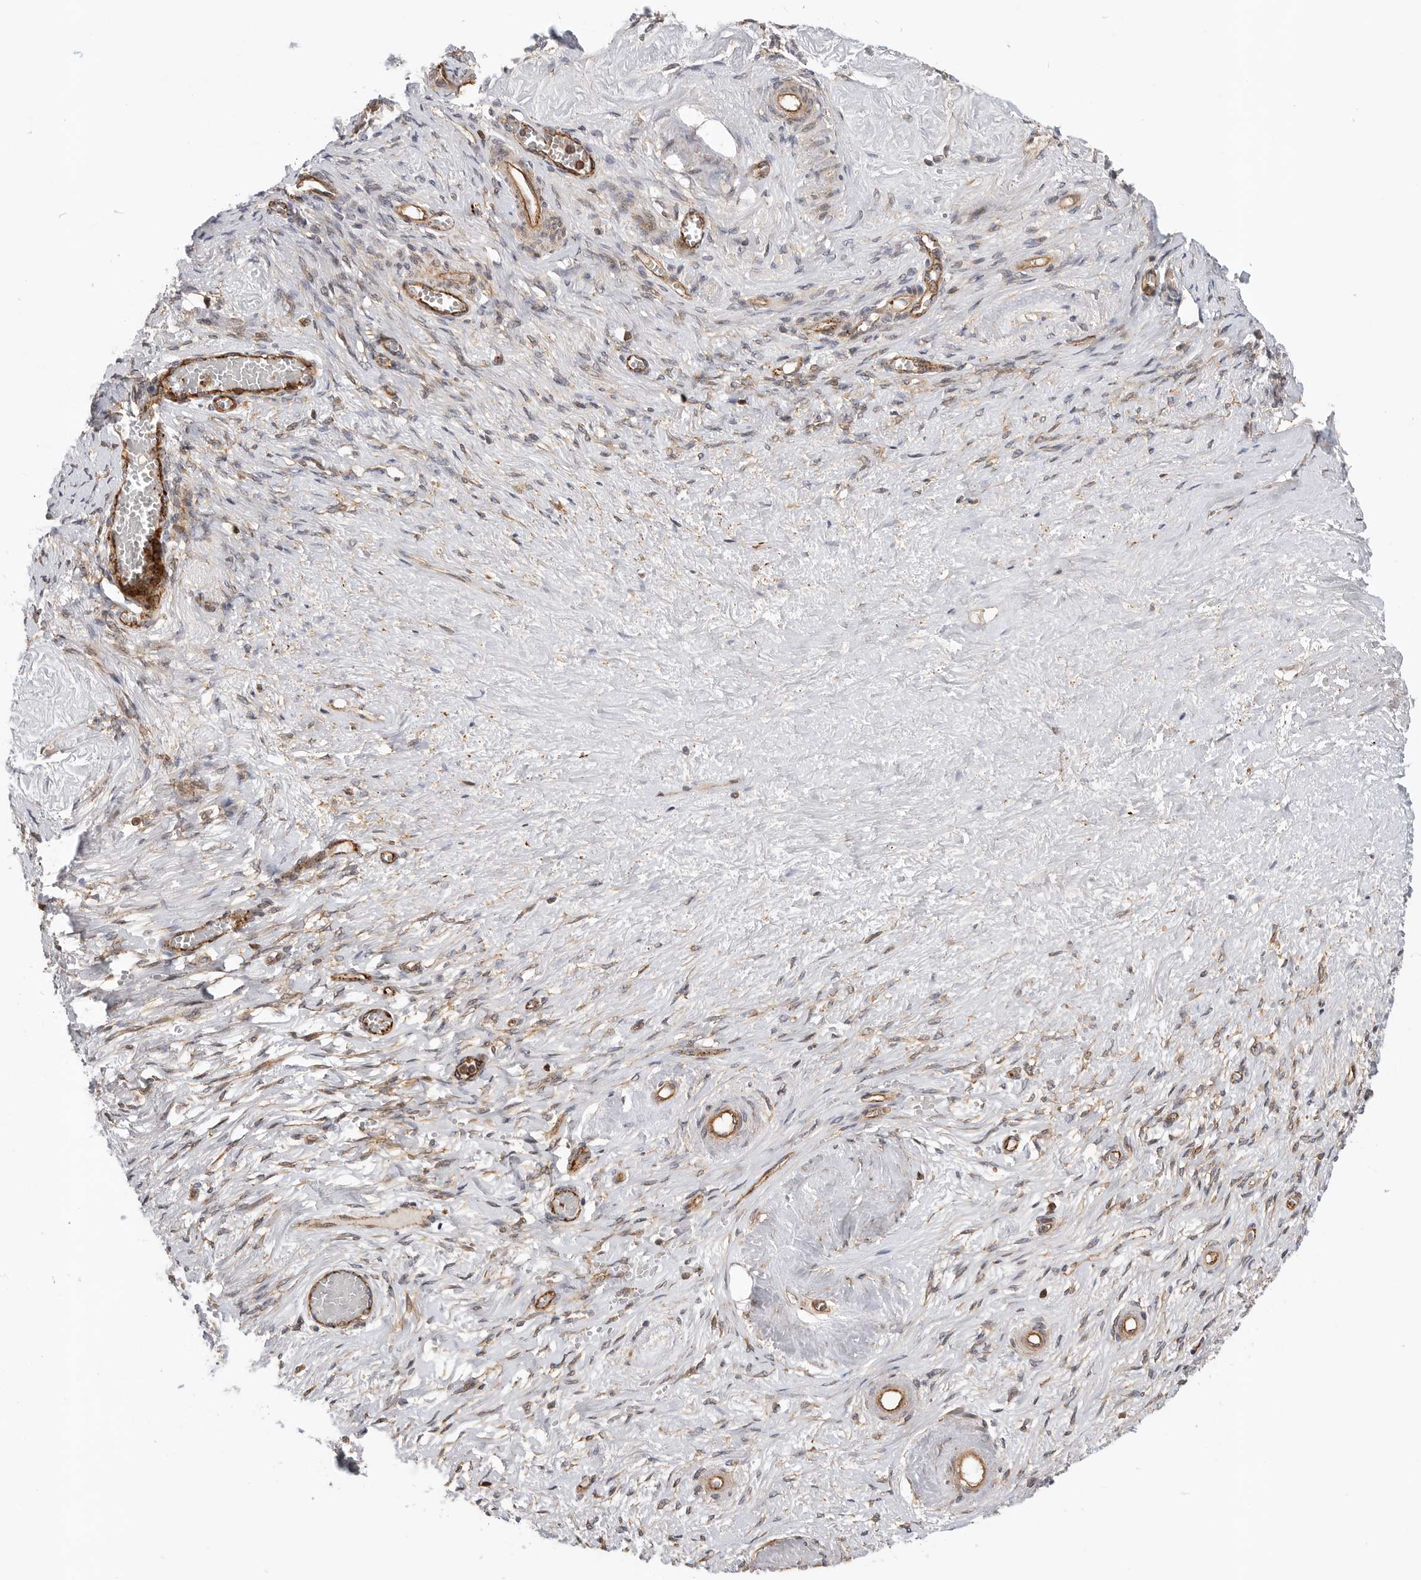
{"staining": {"intensity": "moderate", "quantity": ">75%", "location": "cytoplasmic/membranous"}, "tissue": "adipose tissue", "cell_type": "Adipocytes", "image_type": "normal", "snomed": [{"axis": "morphology", "description": "Normal tissue, NOS"}, {"axis": "topography", "description": "Vascular tissue"}, {"axis": "topography", "description": "Fallopian tube"}, {"axis": "topography", "description": "Ovary"}], "caption": "A histopathology image of adipose tissue stained for a protein shows moderate cytoplasmic/membranous brown staining in adipocytes. Immunohistochemistry (ihc) stains the protein of interest in brown and the nuclei are stained blue.", "gene": "GPATCH2", "patient": {"sex": "female", "age": 67}}